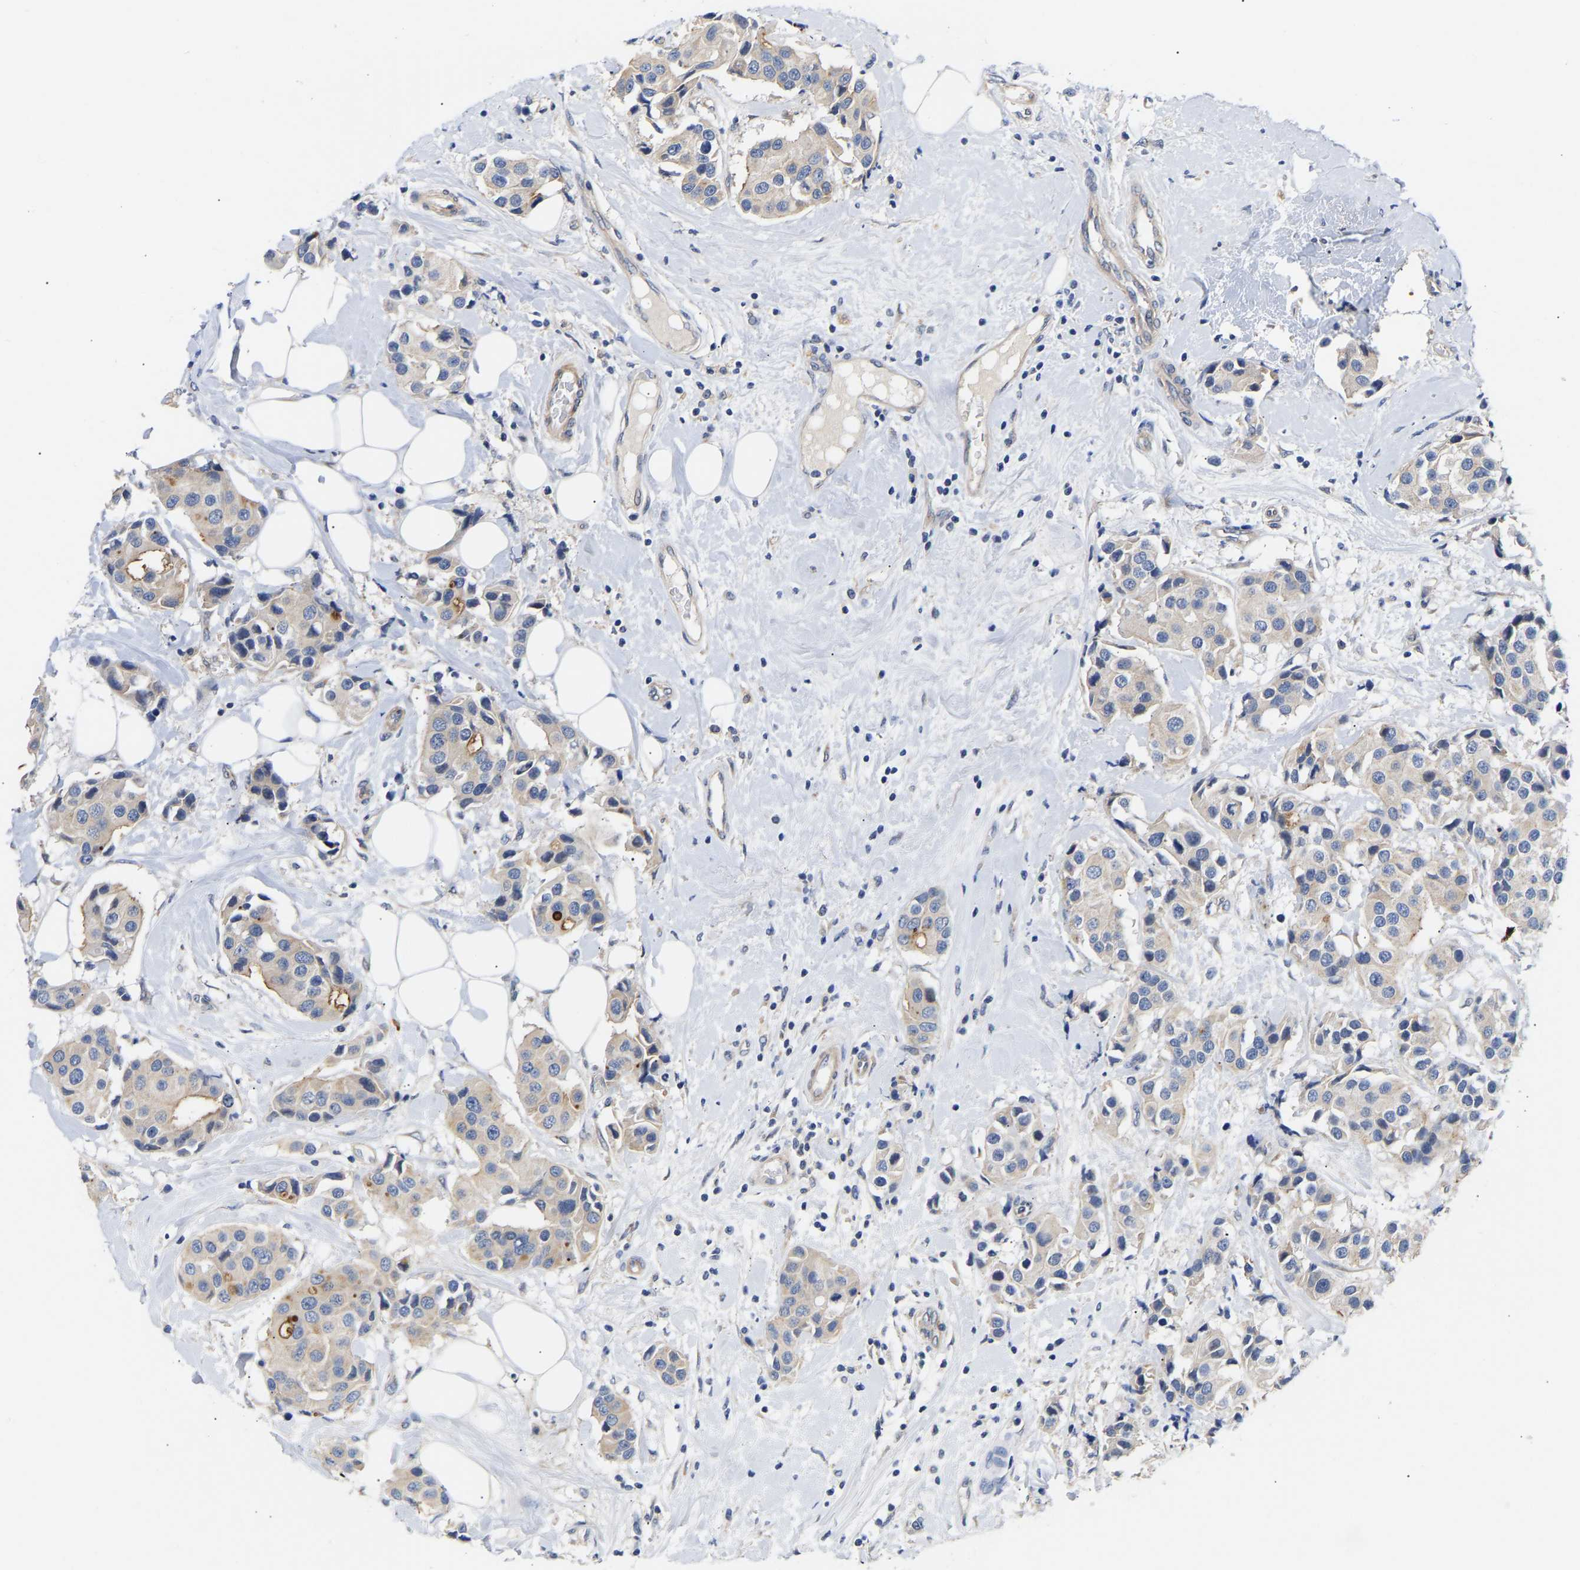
{"staining": {"intensity": "weak", "quantity": "<25%", "location": "cytoplasmic/membranous"}, "tissue": "breast cancer", "cell_type": "Tumor cells", "image_type": "cancer", "snomed": [{"axis": "morphology", "description": "Normal tissue, NOS"}, {"axis": "morphology", "description": "Duct carcinoma"}, {"axis": "topography", "description": "Breast"}], "caption": "IHC photomicrograph of neoplastic tissue: breast cancer stained with DAB (3,3'-diaminobenzidine) exhibits no significant protein positivity in tumor cells.", "gene": "KASH5", "patient": {"sex": "female", "age": 39}}